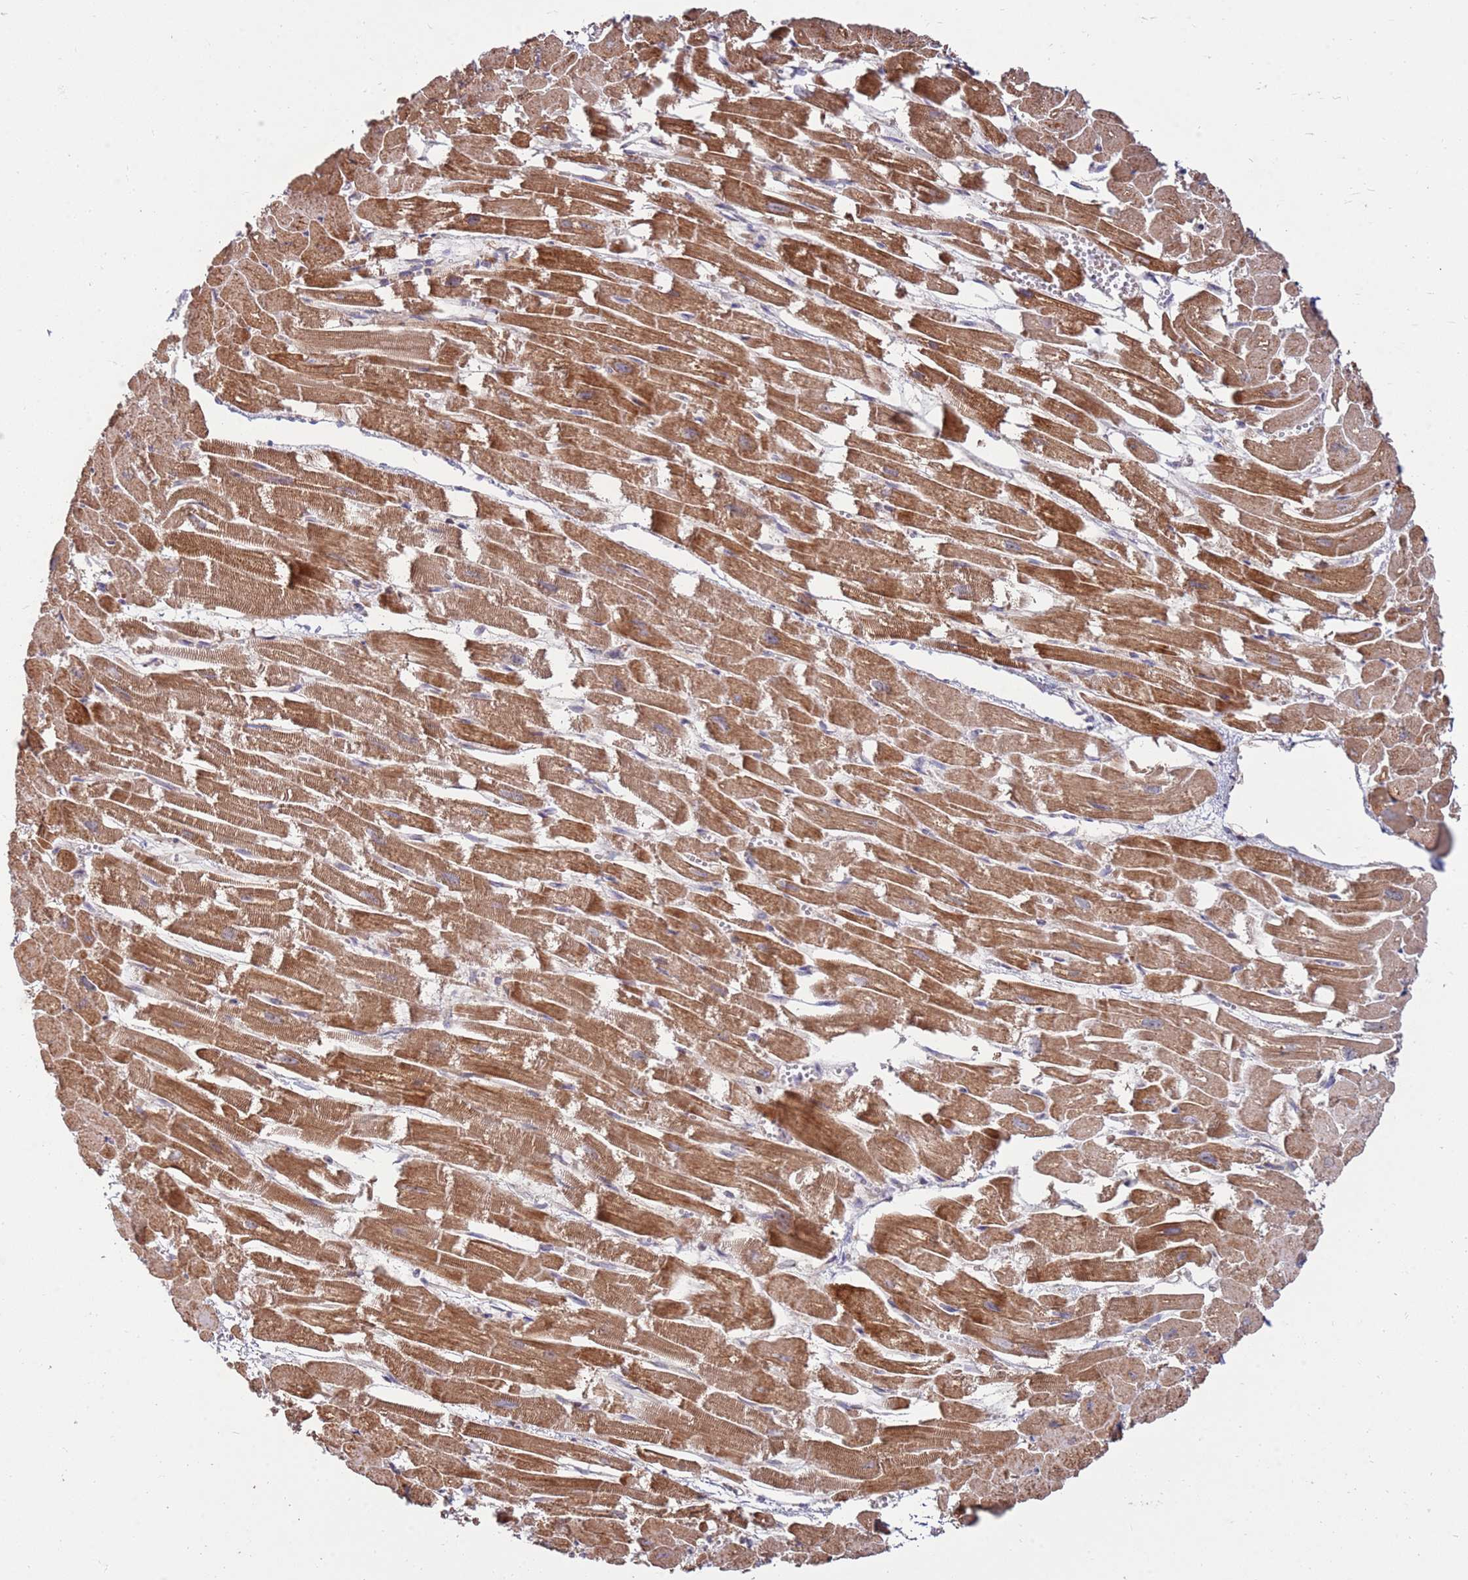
{"staining": {"intensity": "strong", "quantity": ">75%", "location": "cytoplasmic/membranous"}, "tissue": "heart muscle", "cell_type": "Cardiomyocytes", "image_type": "normal", "snomed": [{"axis": "morphology", "description": "Normal tissue, NOS"}, {"axis": "topography", "description": "Heart"}], "caption": "Immunohistochemistry staining of unremarkable heart muscle, which demonstrates high levels of strong cytoplasmic/membranous expression in approximately >75% of cardiomyocytes indicating strong cytoplasmic/membranous protein staining. The staining was performed using DAB (3,3'-diaminobenzidine) (brown) for protein detection and nuclei were counterstained in hematoxylin (blue).", "gene": "KIF25", "patient": {"sex": "male", "age": 54}}